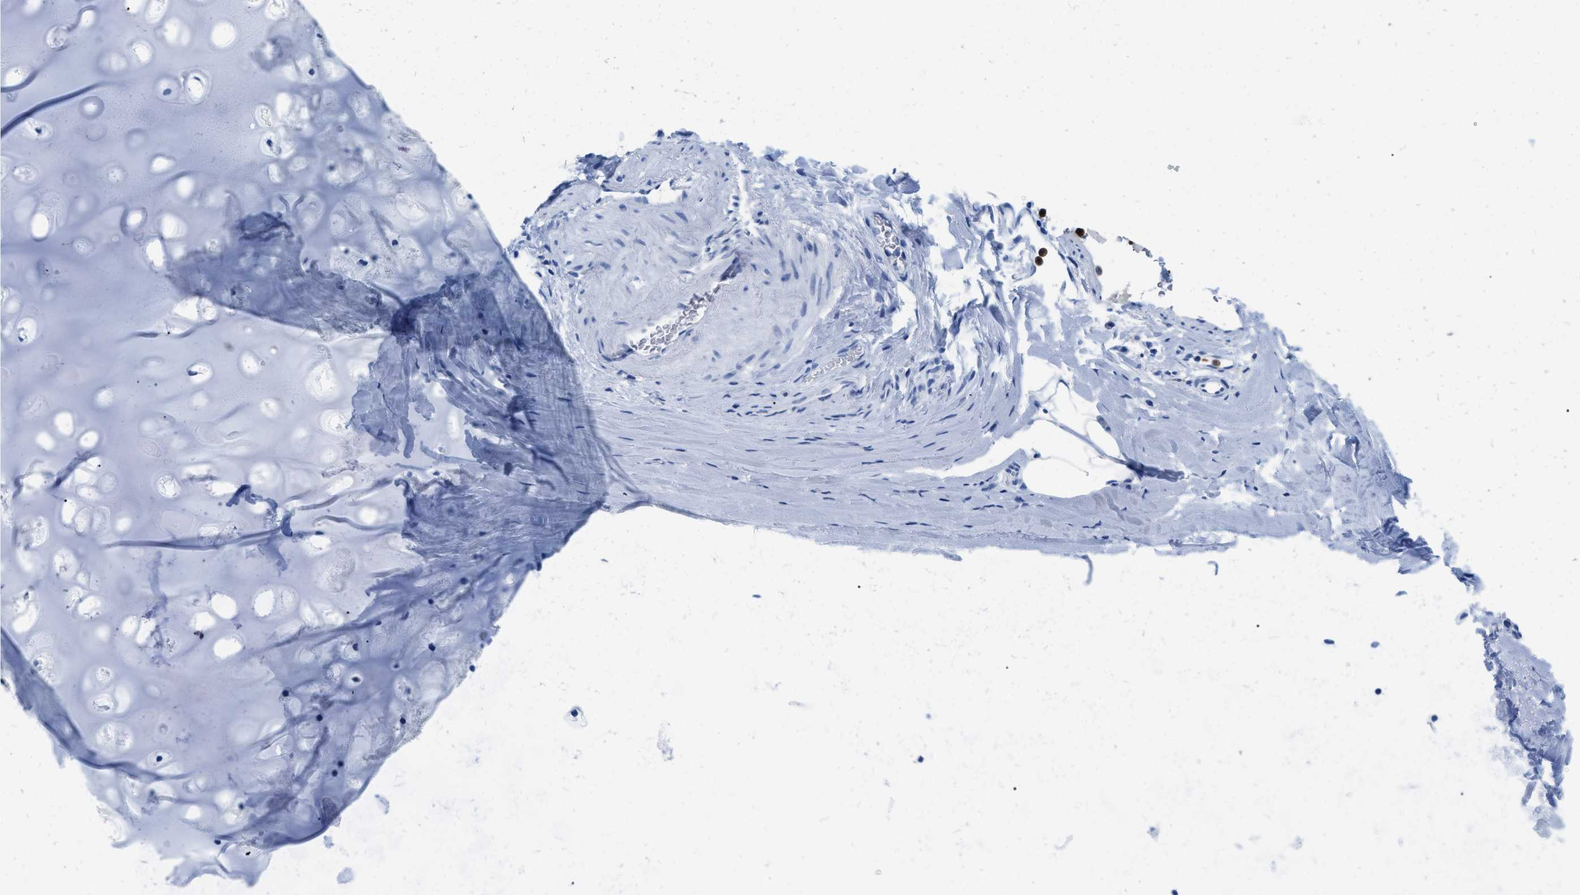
{"staining": {"intensity": "negative", "quantity": "none", "location": "none"}, "tissue": "adipose tissue", "cell_type": "Adipocytes", "image_type": "normal", "snomed": [{"axis": "morphology", "description": "Normal tissue, NOS"}, {"axis": "topography", "description": "Cartilage tissue"}, {"axis": "topography", "description": "Bronchus"}], "caption": "A high-resolution image shows immunohistochemistry staining of benign adipose tissue, which demonstrates no significant expression in adipocytes.", "gene": "CR1", "patient": {"sex": "female", "age": 53}}